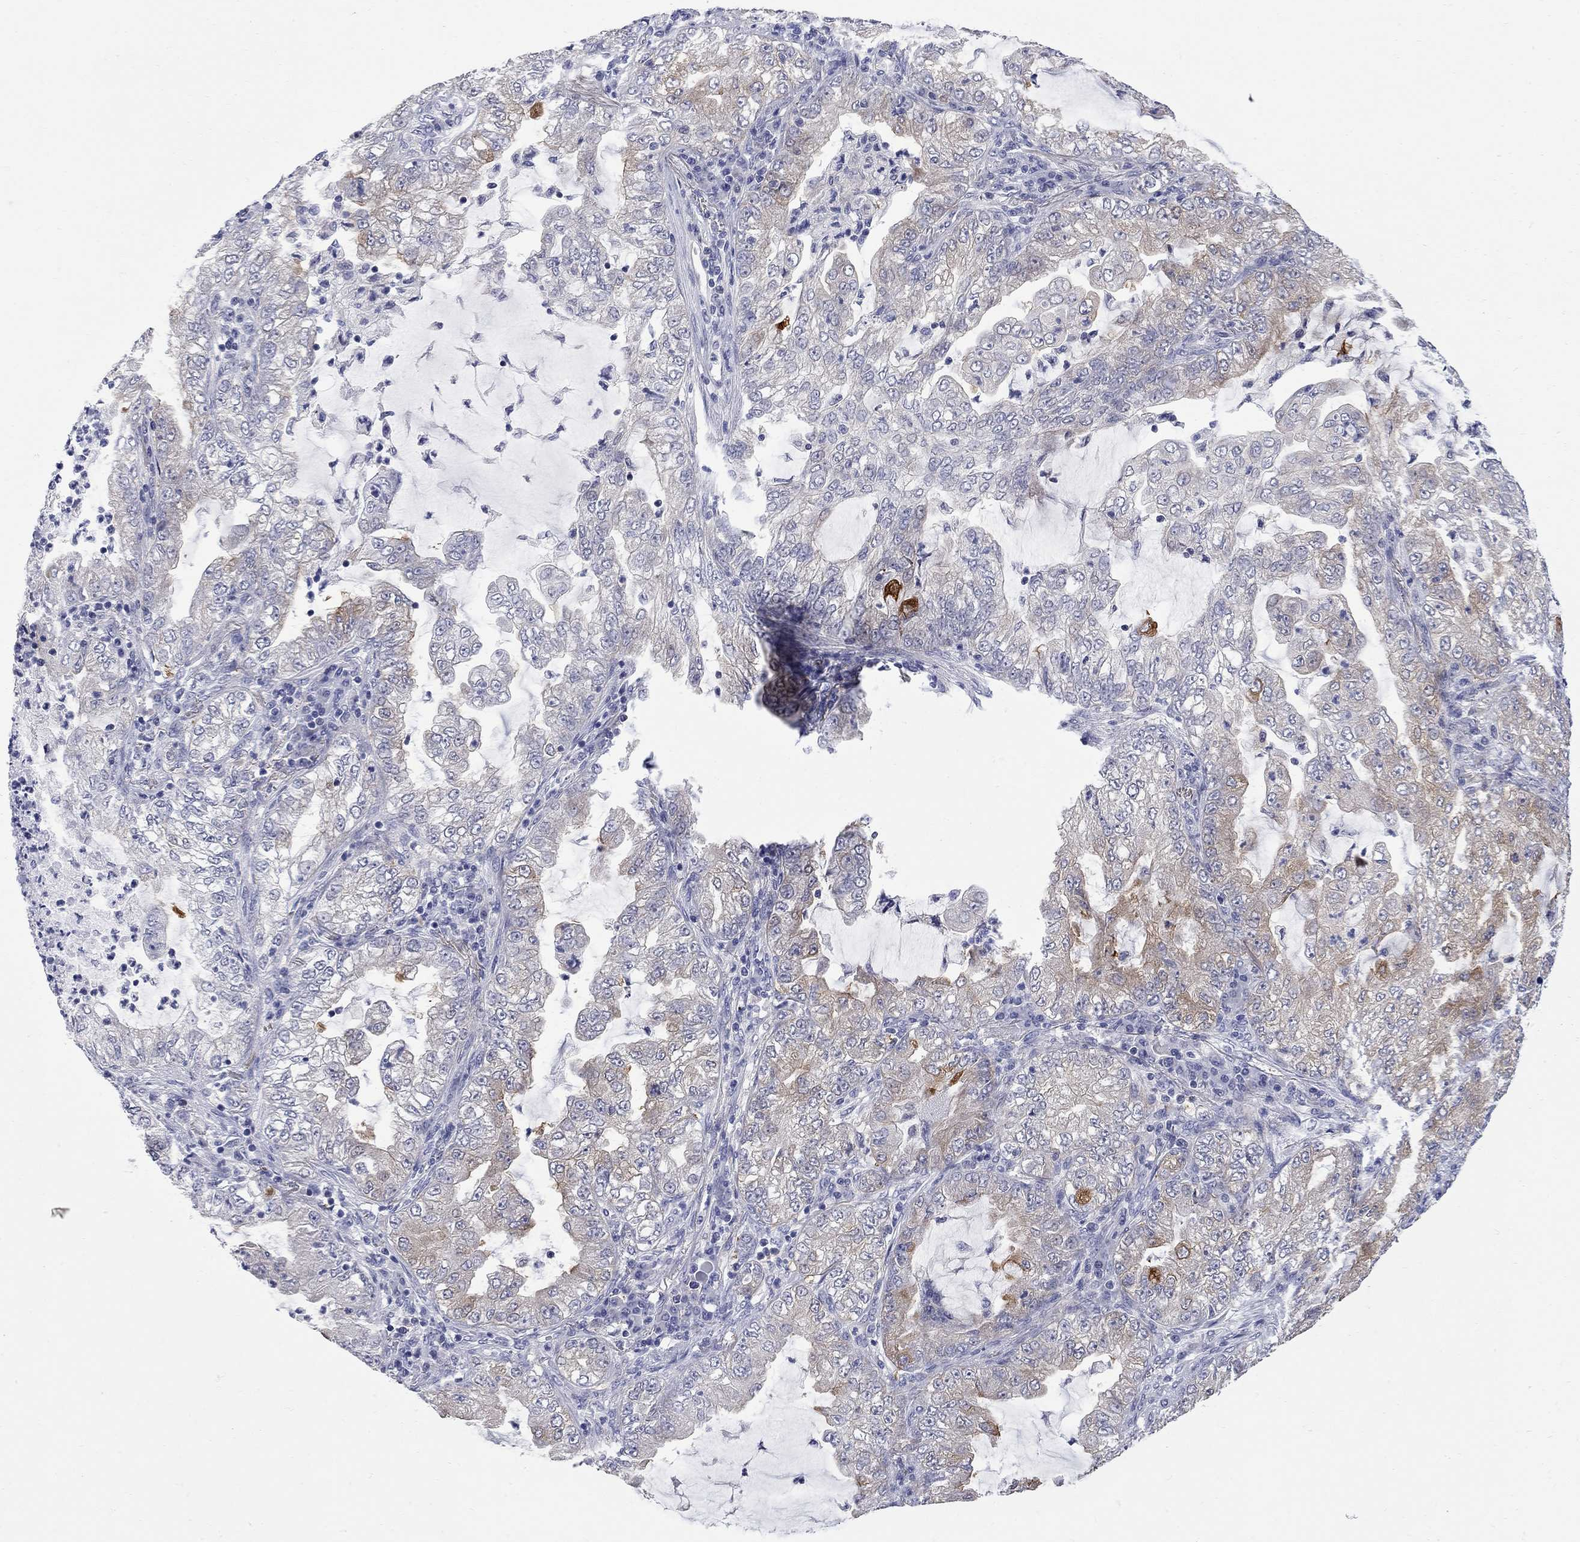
{"staining": {"intensity": "moderate", "quantity": "<25%", "location": "cytoplasmic/membranous"}, "tissue": "lung cancer", "cell_type": "Tumor cells", "image_type": "cancer", "snomed": [{"axis": "morphology", "description": "Adenocarcinoma, NOS"}, {"axis": "topography", "description": "Lung"}], "caption": "Approximately <25% of tumor cells in human lung cancer (adenocarcinoma) exhibit moderate cytoplasmic/membranous protein expression as visualized by brown immunohistochemical staining.", "gene": "GALNT8", "patient": {"sex": "female", "age": 73}}